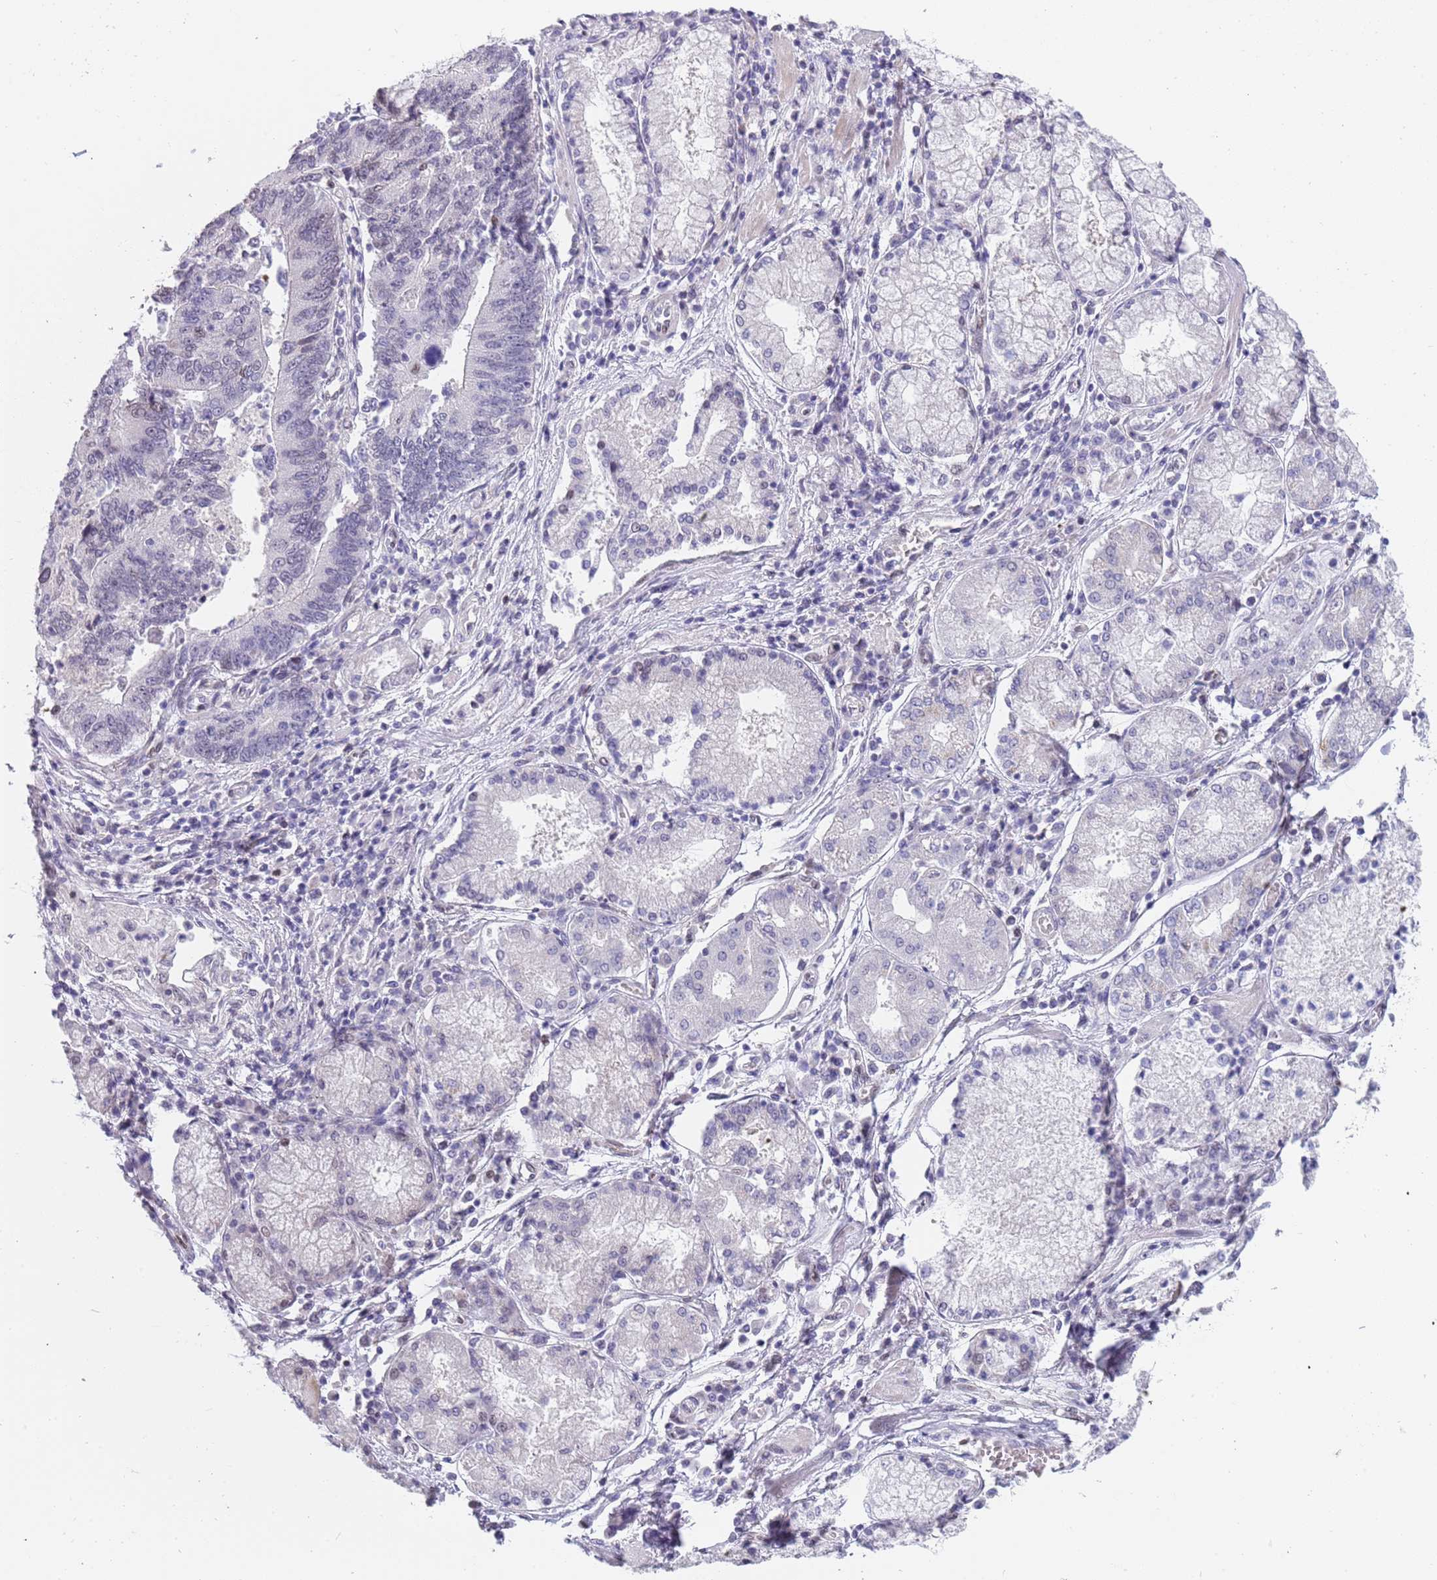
{"staining": {"intensity": "negative", "quantity": "none", "location": "none"}, "tissue": "stomach cancer", "cell_type": "Tumor cells", "image_type": "cancer", "snomed": [{"axis": "morphology", "description": "Adenocarcinoma, NOS"}, {"axis": "topography", "description": "Stomach"}], "caption": "Tumor cells are negative for protein expression in human adenocarcinoma (stomach).", "gene": "KLHDC2", "patient": {"sex": "male", "age": 59}}